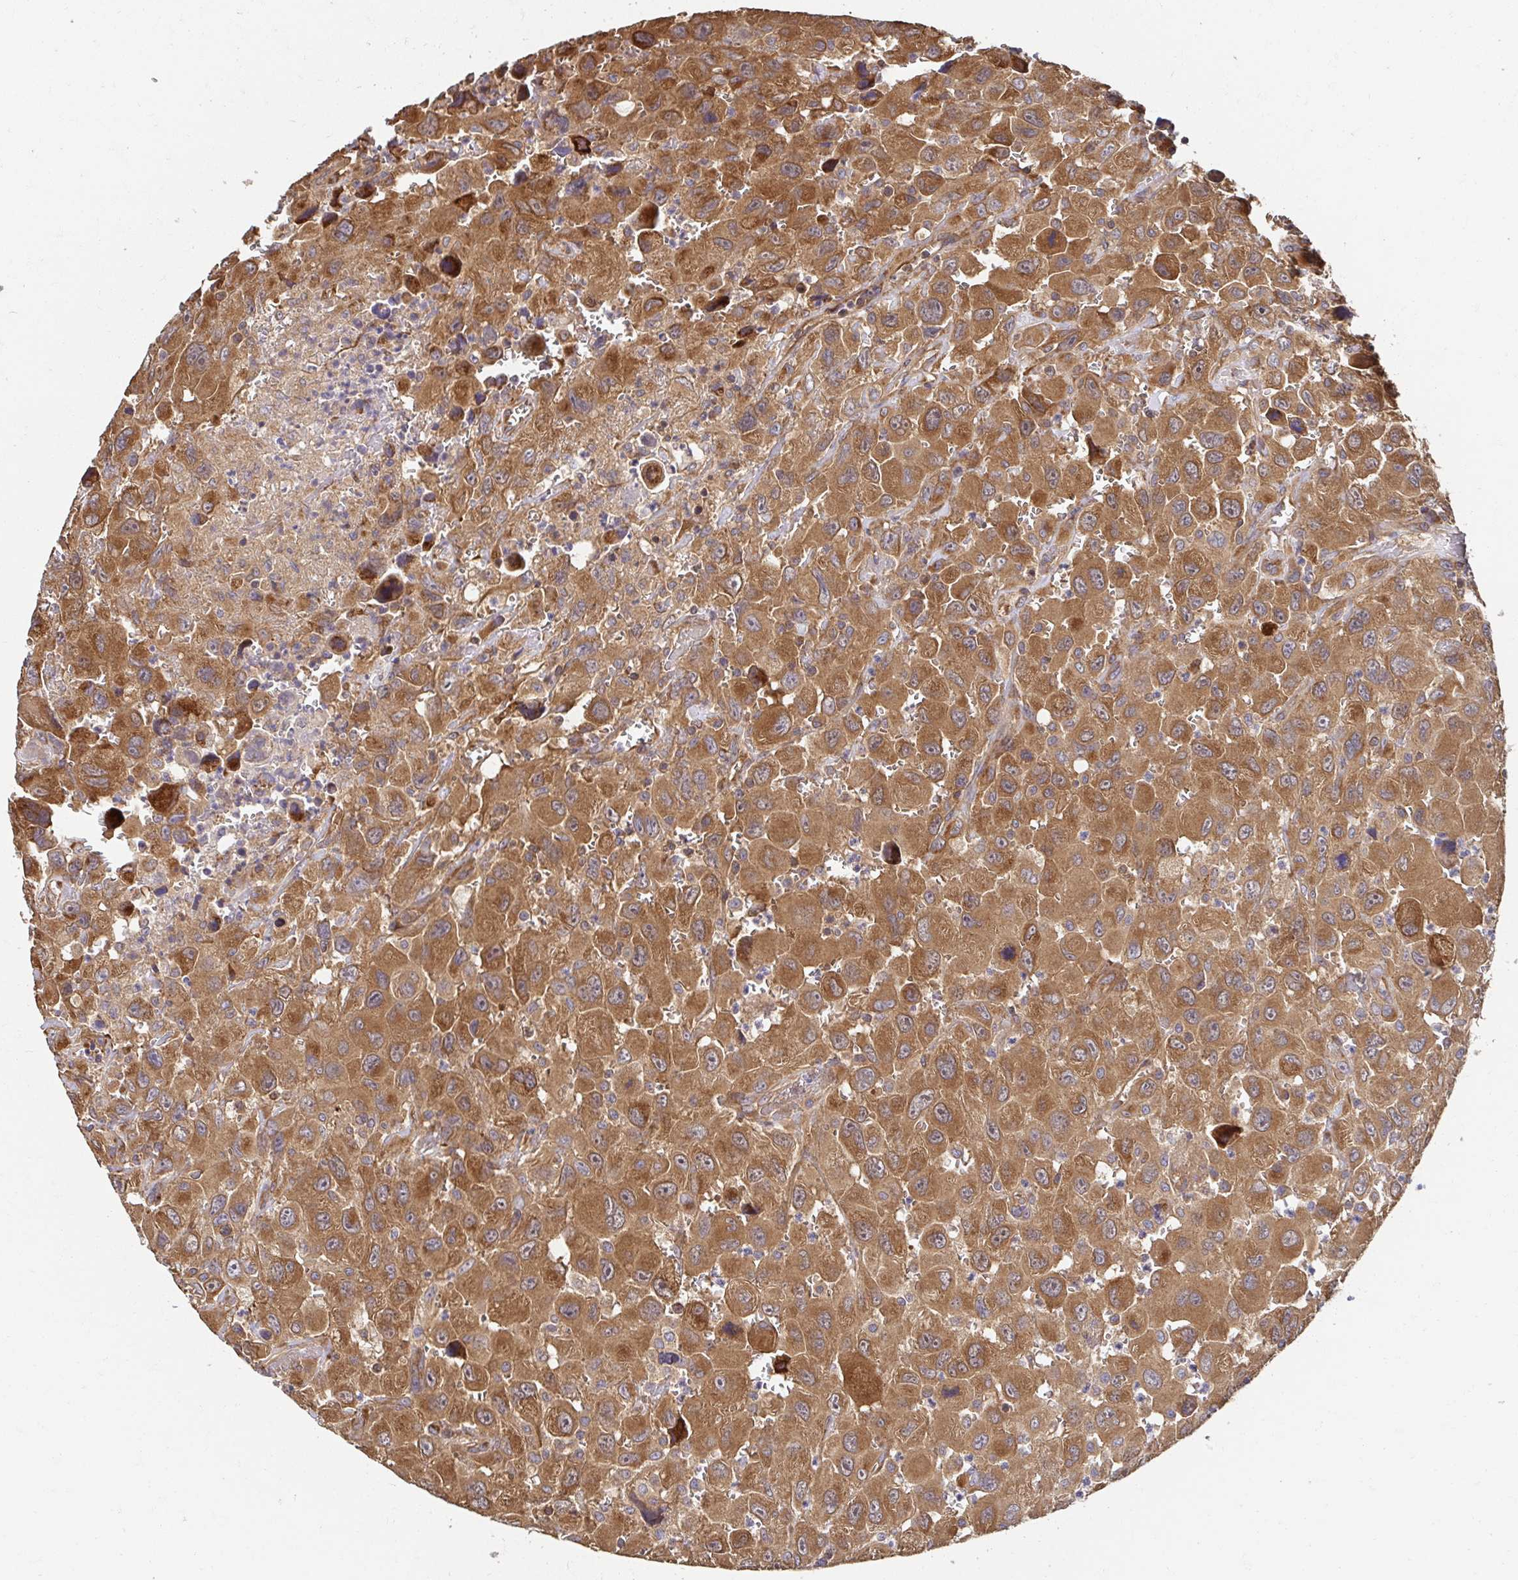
{"staining": {"intensity": "moderate", "quantity": ">75%", "location": "cytoplasmic/membranous"}, "tissue": "head and neck cancer", "cell_type": "Tumor cells", "image_type": "cancer", "snomed": [{"axis": "morphology", "description": "Squamous cell carcinoma, NOS"}, {"axis": "morphology", "description": "Squamous cell carcinoma, metastatic, NOS"}, {"axis": "topography", "description": "Oral tissue"}, {"axis": "topography", "description": "Head-Neck"}], "caption": "This is an image of immunohistochemistry (IHC) staining of head and neck cancer (squamous cell carcinoma), which shows moderate expression in the cytoplasmic/membranous of tumor cells.", "gene": "APBB1", "patient": {"sex": "female", "age": 85}}